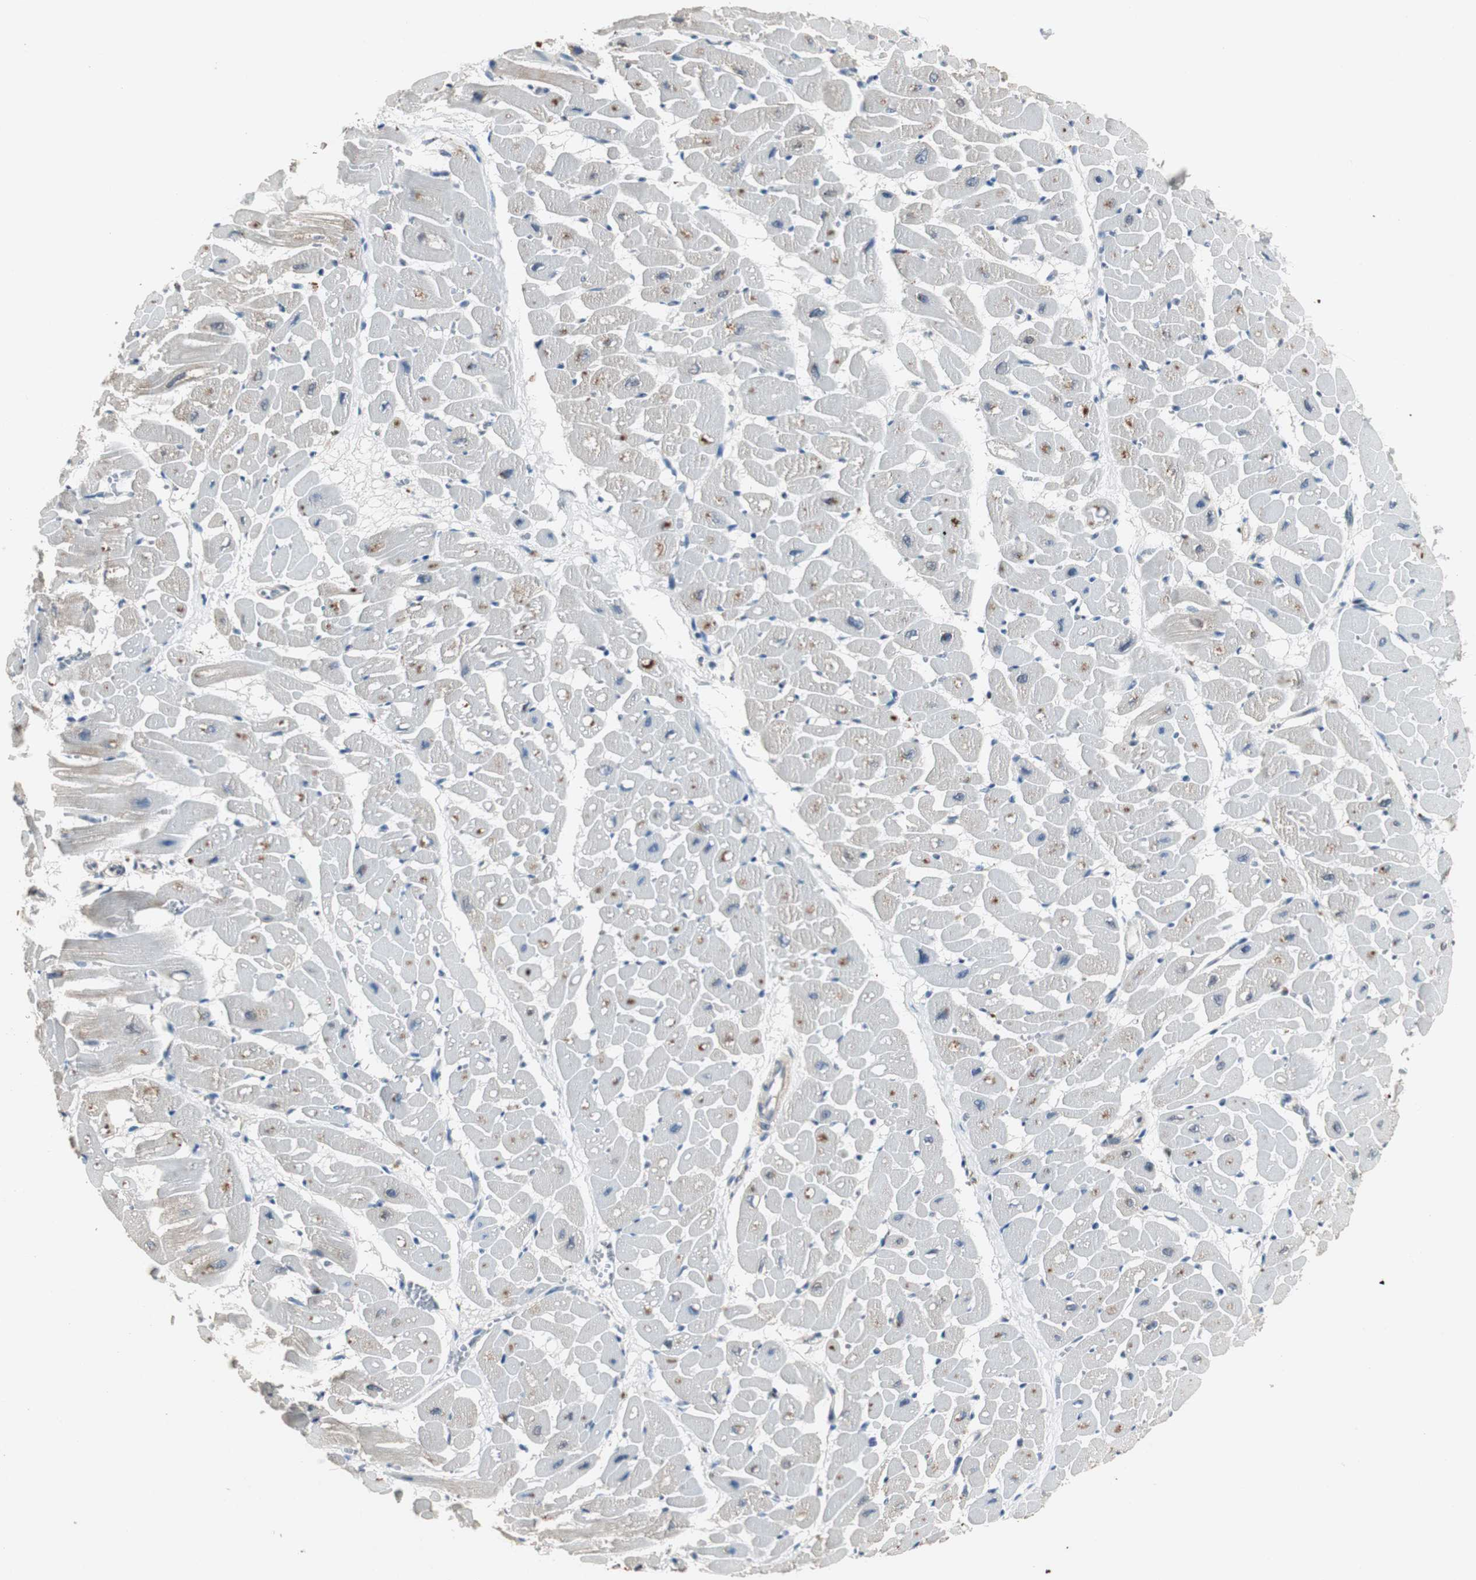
{"staining": {"intensity": "moderate", "quantity": "25%-75%", "location": "nuclear"}, "tissue": "heart muscle", "cell_type": "Cardiomyocytes", "image_type": "normal", "snomed": [{"axis": "morphology", "description": "Normal tissue, NOS"}, {"axis": "topography", "description": "Heart"}], "caption": "Normal heart muscle demonstrates moderate nuclear positivity in about 25%-75% of cardiomyocytes, visualized by immunohistochemistry.", "gene": "FEN1", "patient": {"sex": "male", "age": 45}}